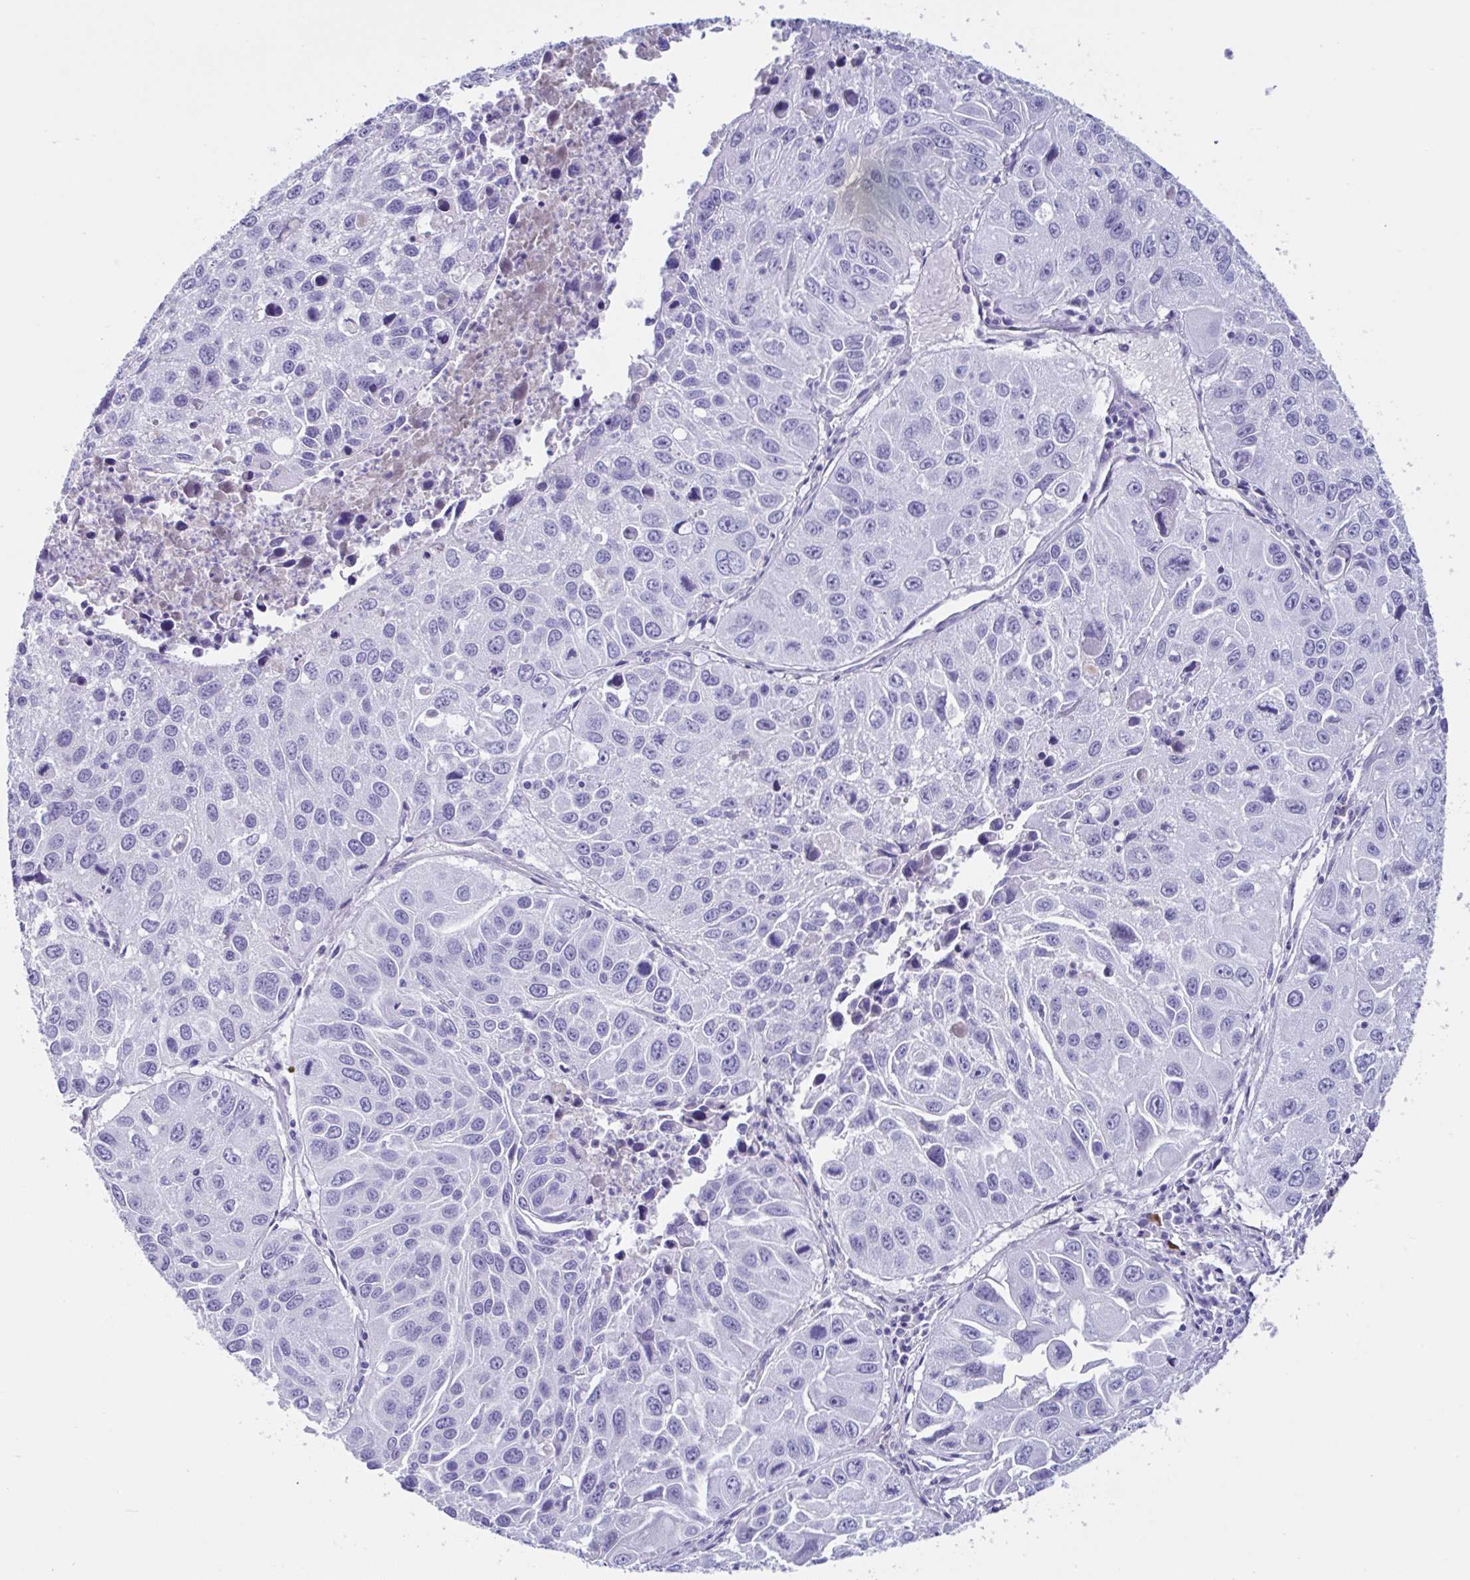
{"staining": {"intensity": "negative", "quantity": "none", "location": "none"}, "tissue": "lung cancer", "cell_type": "Tumor cells", "image_type": "cancer", "snomed": [{"axis": "morphology", "description": "Squamous cell carcinoma, NOS"}, {"axis": "topography", "description": "Lung"}], "caption": "IHC of human lung cancer displays no staining in tumor cells.", "gene": "USP35", "patient": {"sex": "female", "age": 61}}